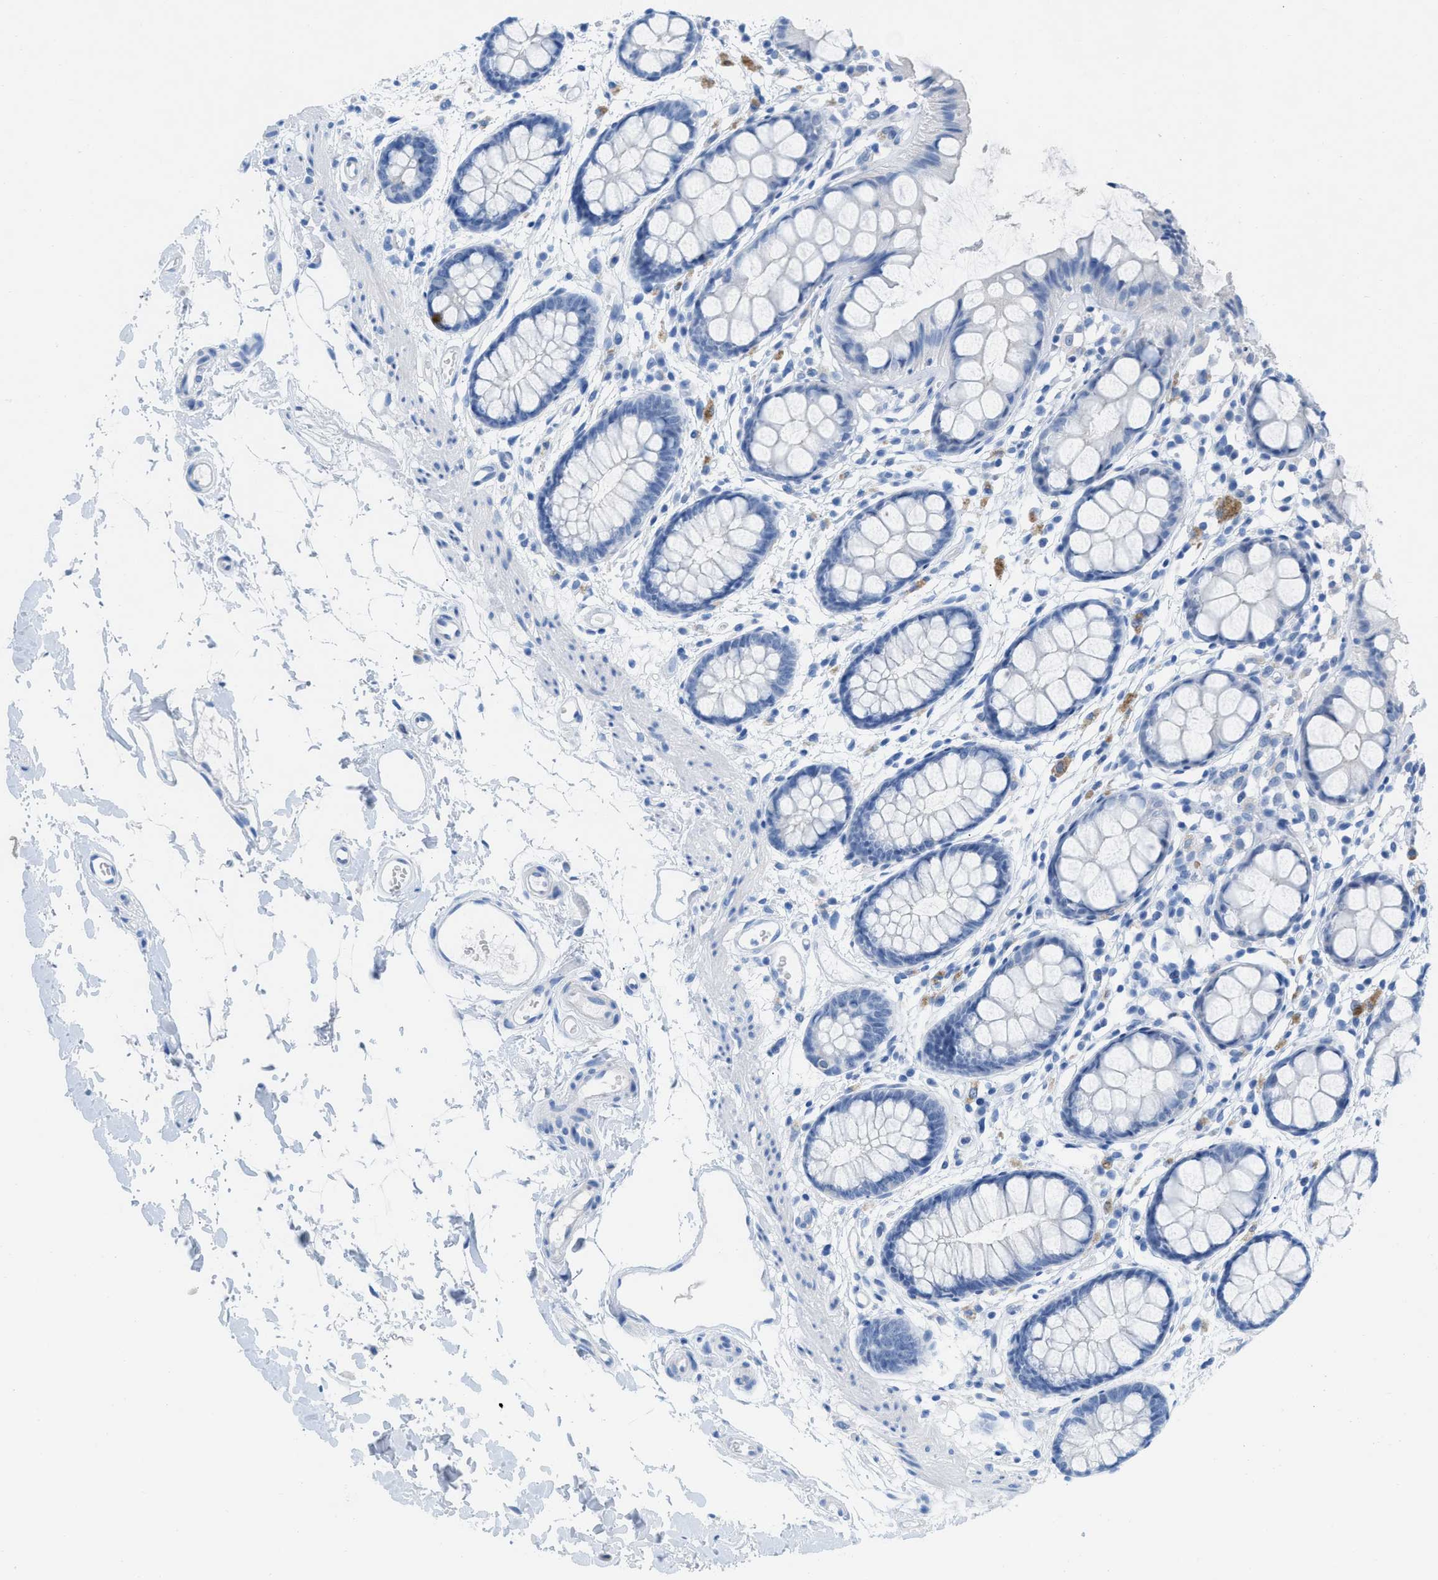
{"staining": {"intensity": "negative", "quantity": "none", "location": "none"}, "tissue": "rectum", "cell_type": "Glandular cells", "image_type": "normal", "snomed": [{"axis": "morphology", "description": "Normal tissue, NOS"}, {"axis": "topography", "description": "Rectum"}], "caption": "Immunohistochemical staining of benign human rectum demonstrates no significant positivity in glandular cells. (Immunohistochemistry, brightfield microscopy, high magnification).", "gene": "TCL1A", "patient": {"sex": "female", "age": 66}}